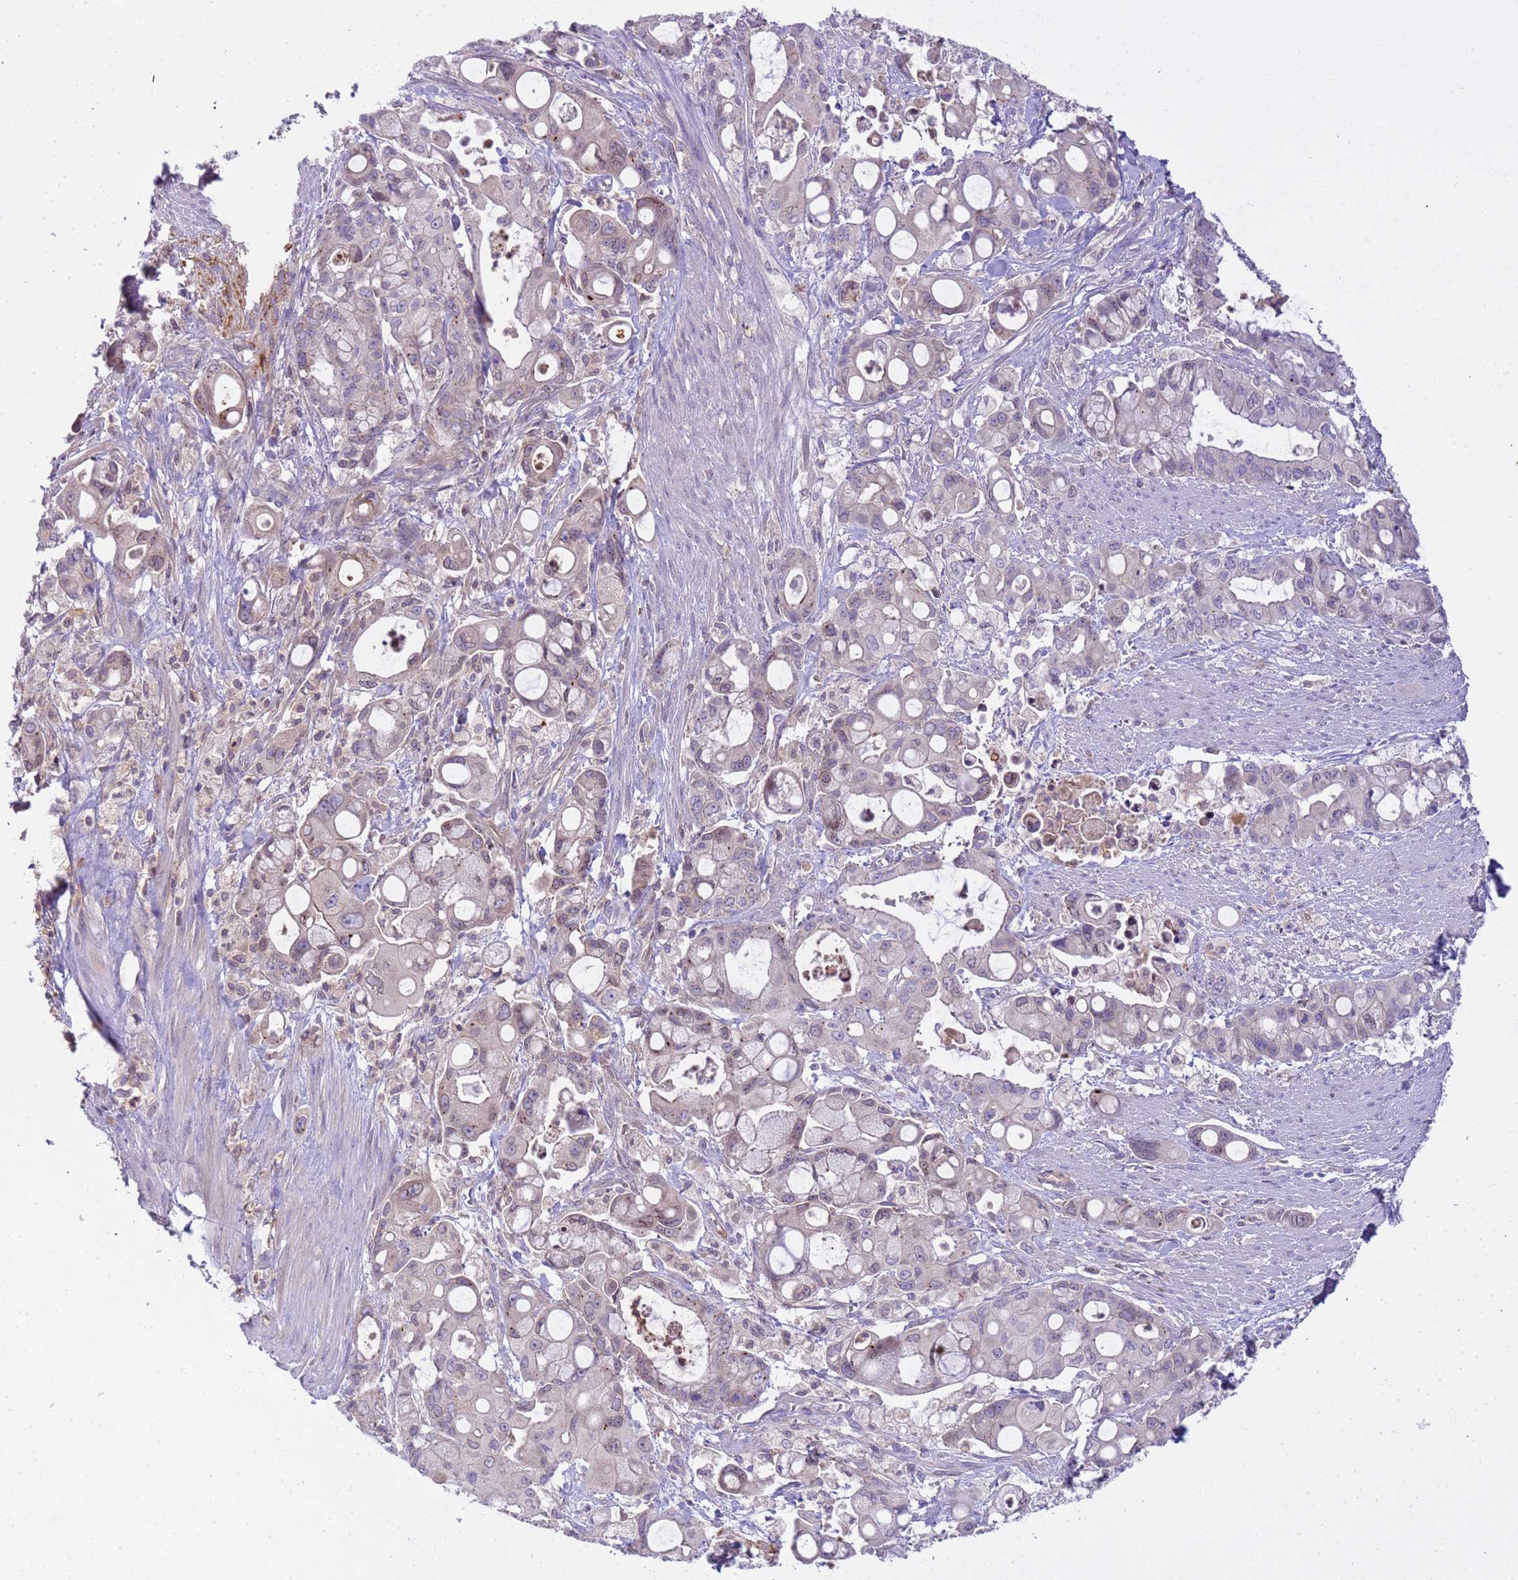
{"staining": {"intensity": "weak", "quantity": "<25%", "location": "cytoplasmic/membranous,nuclear"}, "tissue": "pancreatic cancer", "cell_type": "Tumor cells", "image_type": "cancer", "snomed": [{"axis": "morphology", "description": "Adenocarcinoma, NOS"}, {"axis": "topography", "description": "Pancreas"}], "caption": "There is no significant expression in tumor cells of pancreatic cancer.", "gene": "PLCXD3", "patient": {"sex": "male", "age": 68}}